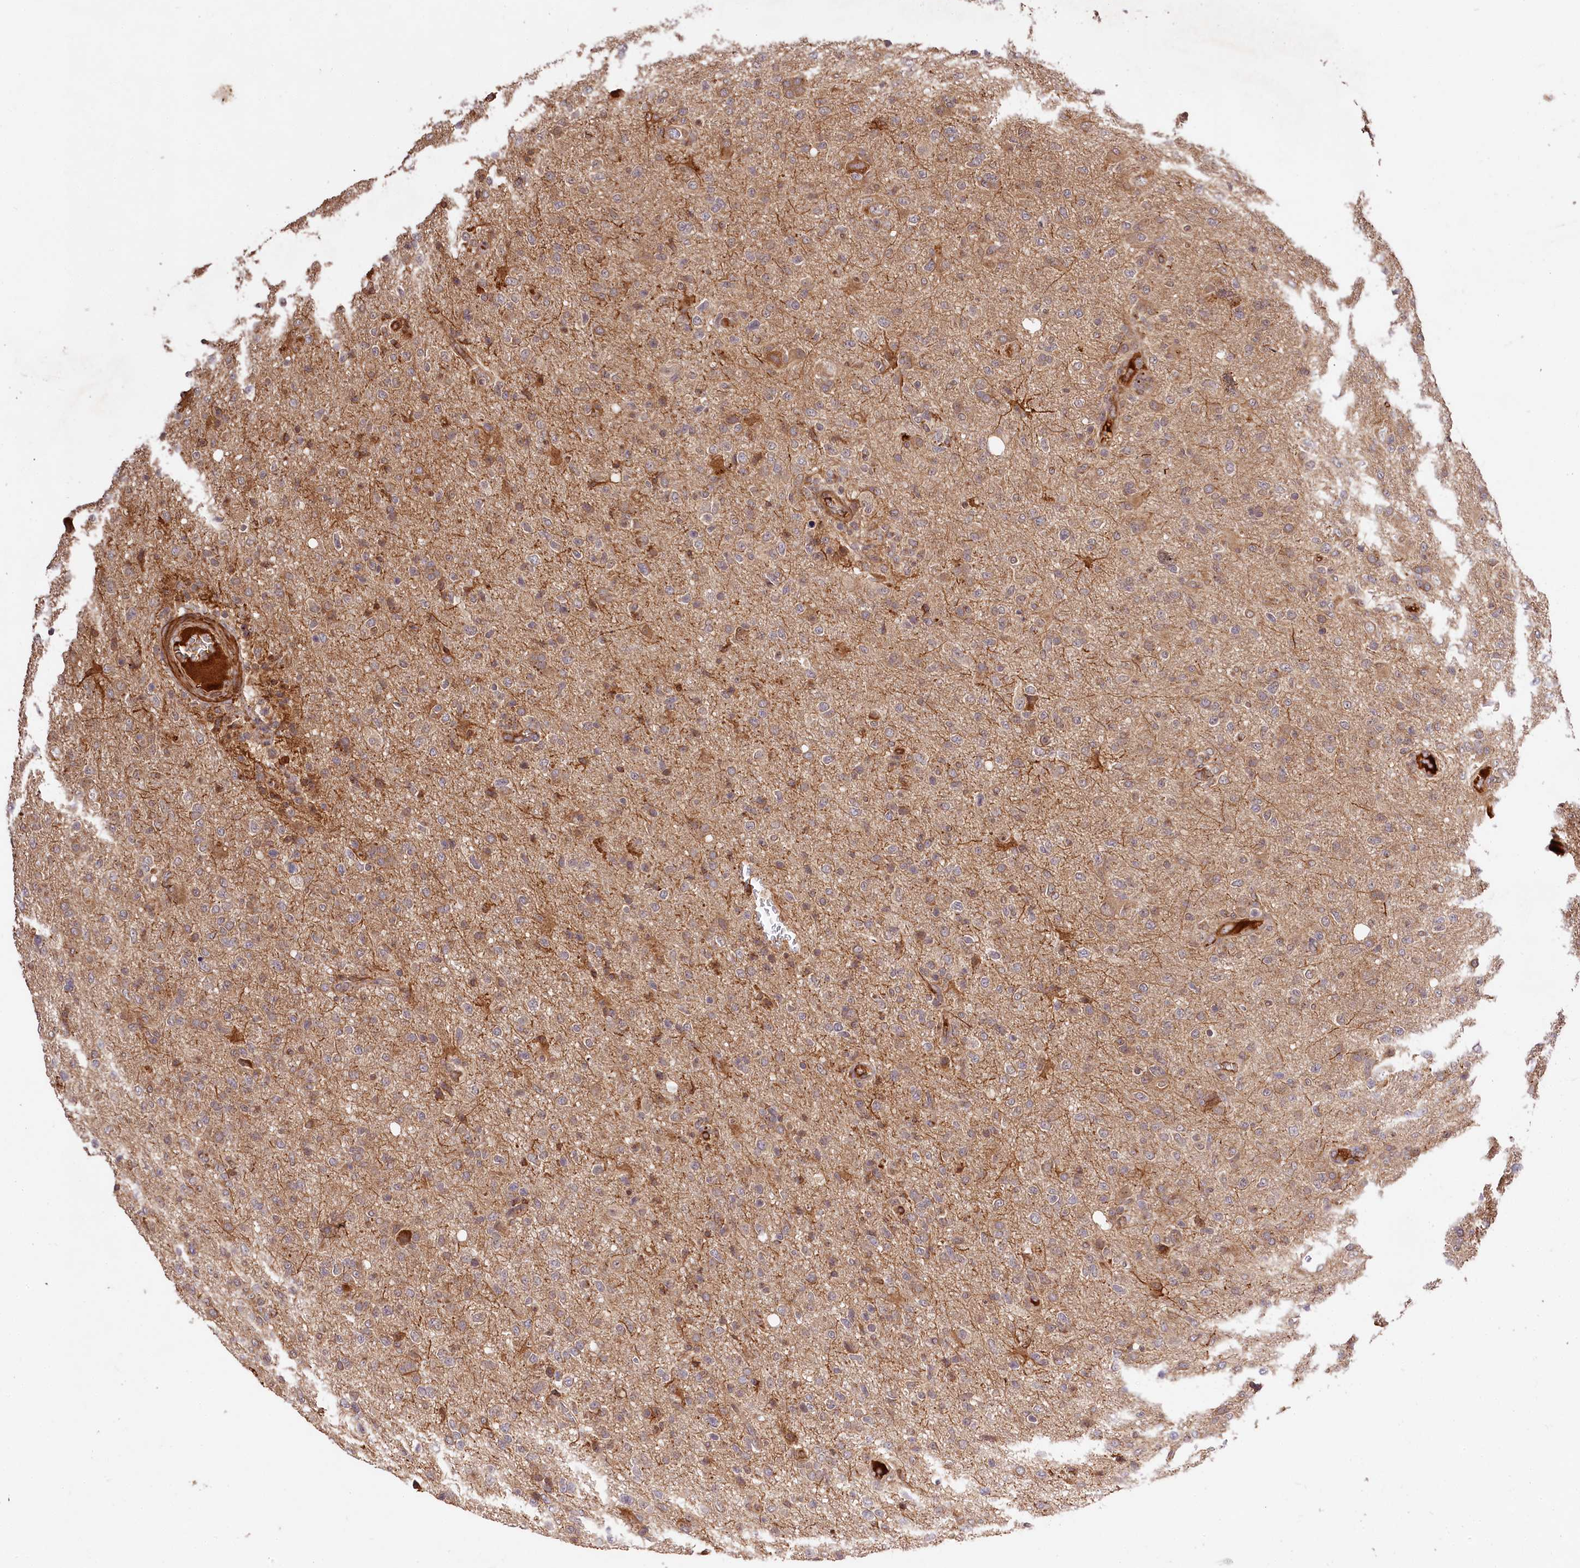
{"staining": {"intensity": "weak", "quantity": "25%-75%", "location": "cytoplasmic/membranous"}, "tissue": "glioma", "cell_type": "Tumor cells", "image_type": "cancer", "snomed": [{"axis": "morphology", "description": "Glioma, malignant, High grade"}, {"axis": "topography", "description": "Brain"}], "caption": "A brown stain shows weak cytoplasmic/membranous positivity of a protein in malignant high-grade glioma tumor cells. The staining is performed using DAB brown chromogen to label protein expression. The nuclei are counter-stained blue using hematoxylin.", "gene": "MCF2L2", "patient": {"sex": "female", "age": 57}}